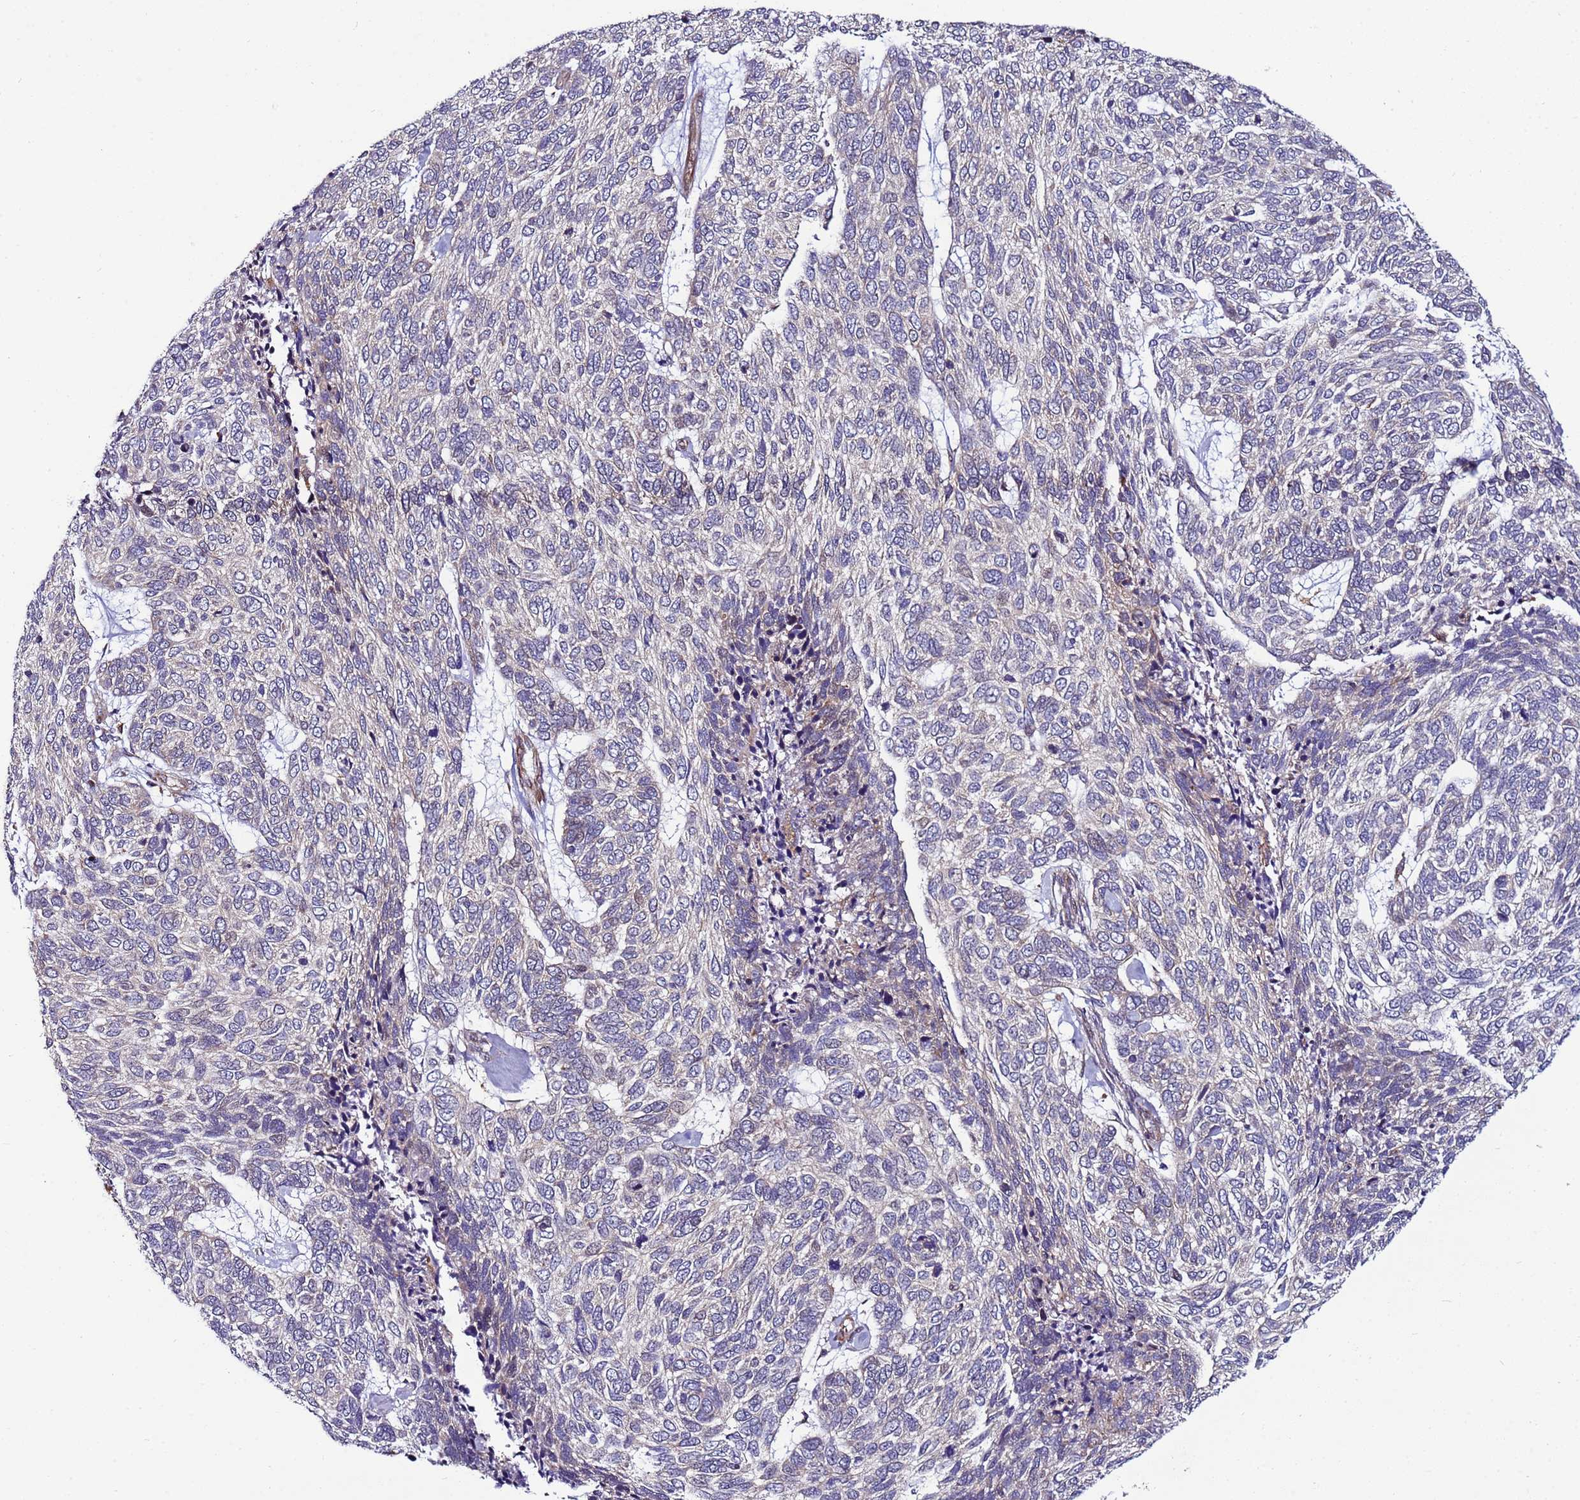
{"staining": {"intensity": "negative", "quantity": "none", "location": "none"}, "tissue": "skin cancer", "cell_type": "Tumor cells", "image_type": "cancer", "snomed": [{"axis": "morphology", "description": "Basal cell carcinoma"}, {"axis": "topography", "description": "Skin"}], "caption": "Human skin basal cell carcinoma stained for a protein using immunohistochemistry (IHC) shows no staining in tumor cells.", "gene": "MCRIP1", "patient": {"sex": "female", "age": 65}}